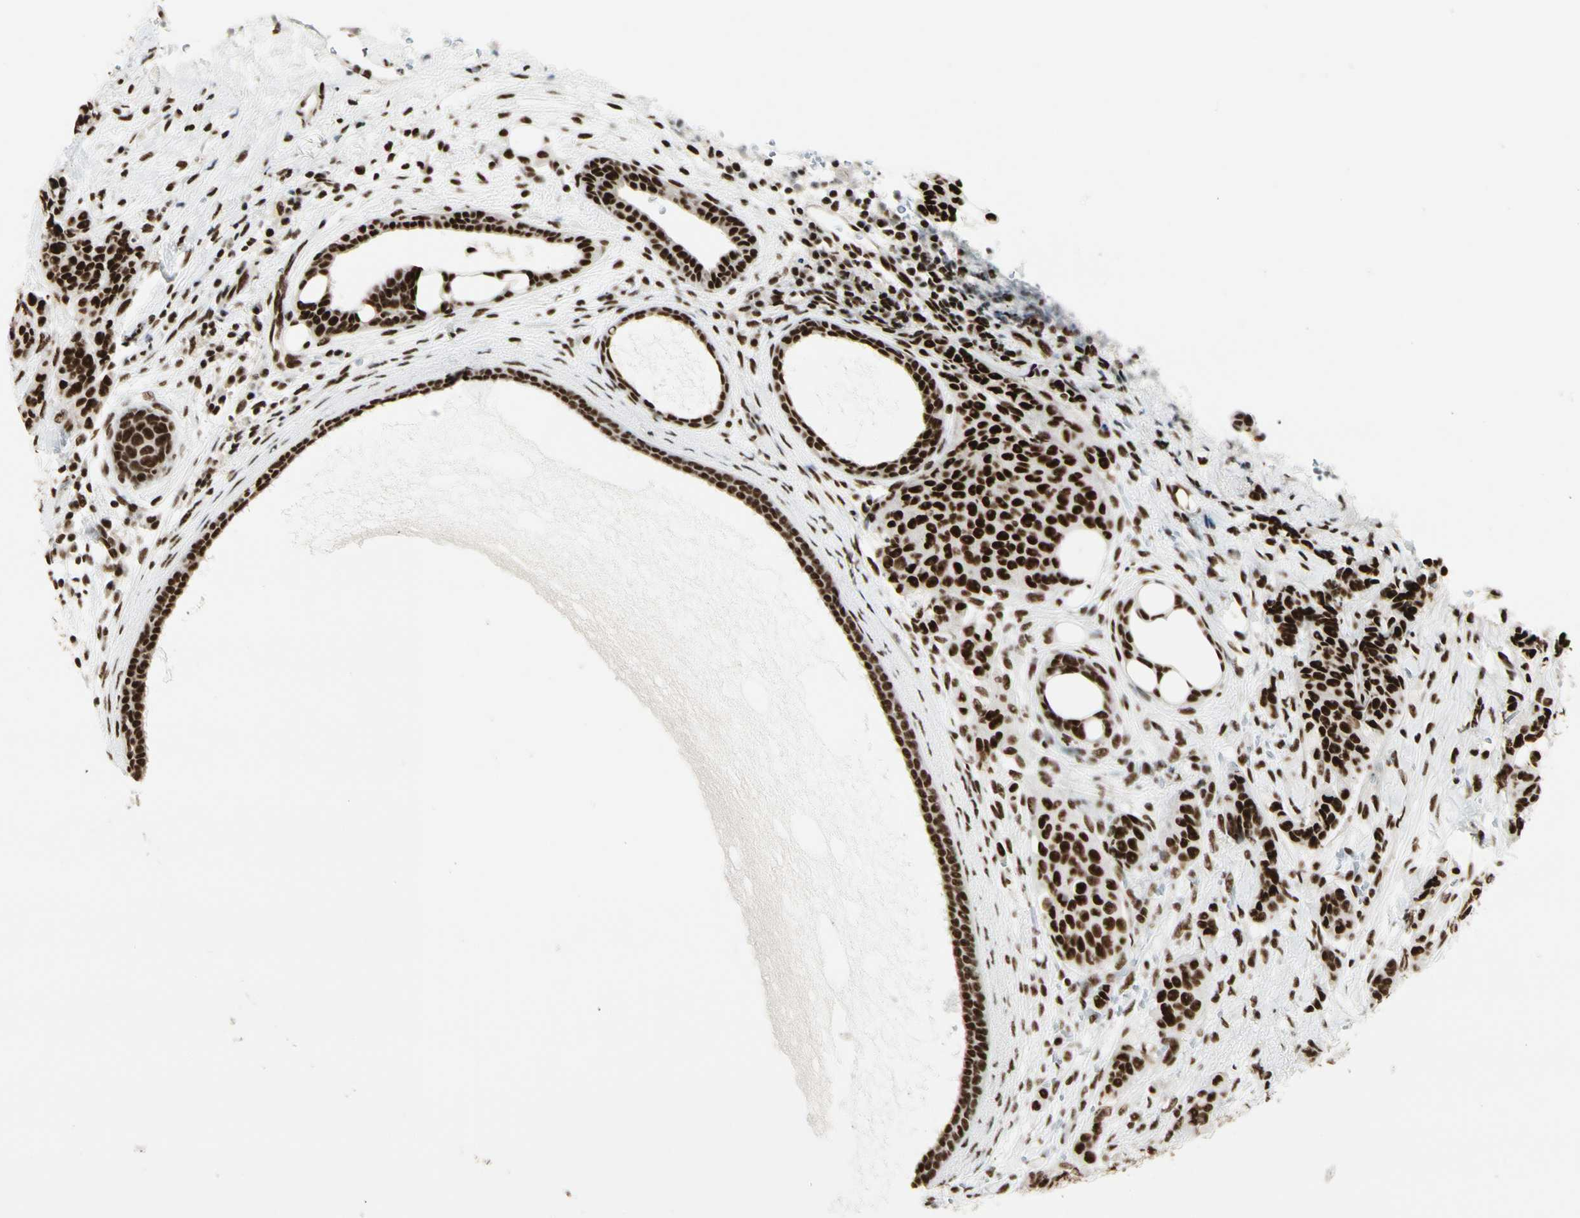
{"staining": {"intensity": "strong", "quantity": ">75%", "location": "nuclear"}, "tissue": "breast cancer", "cell_type": "Tumor cells", "image_type": "cancer", "snomed": [{"axis": "morphology", "description": "Duct carcinoma"}, {"axis": "topography", "description": "Breast"}], "caption": "Breast cancer tissue displays strong nuclear staining in approximately >75% of tumor cells, visualized by immunohistochemistry.", "gene": "CCAR1", "patient": {"sex": "female", "age": 40}}